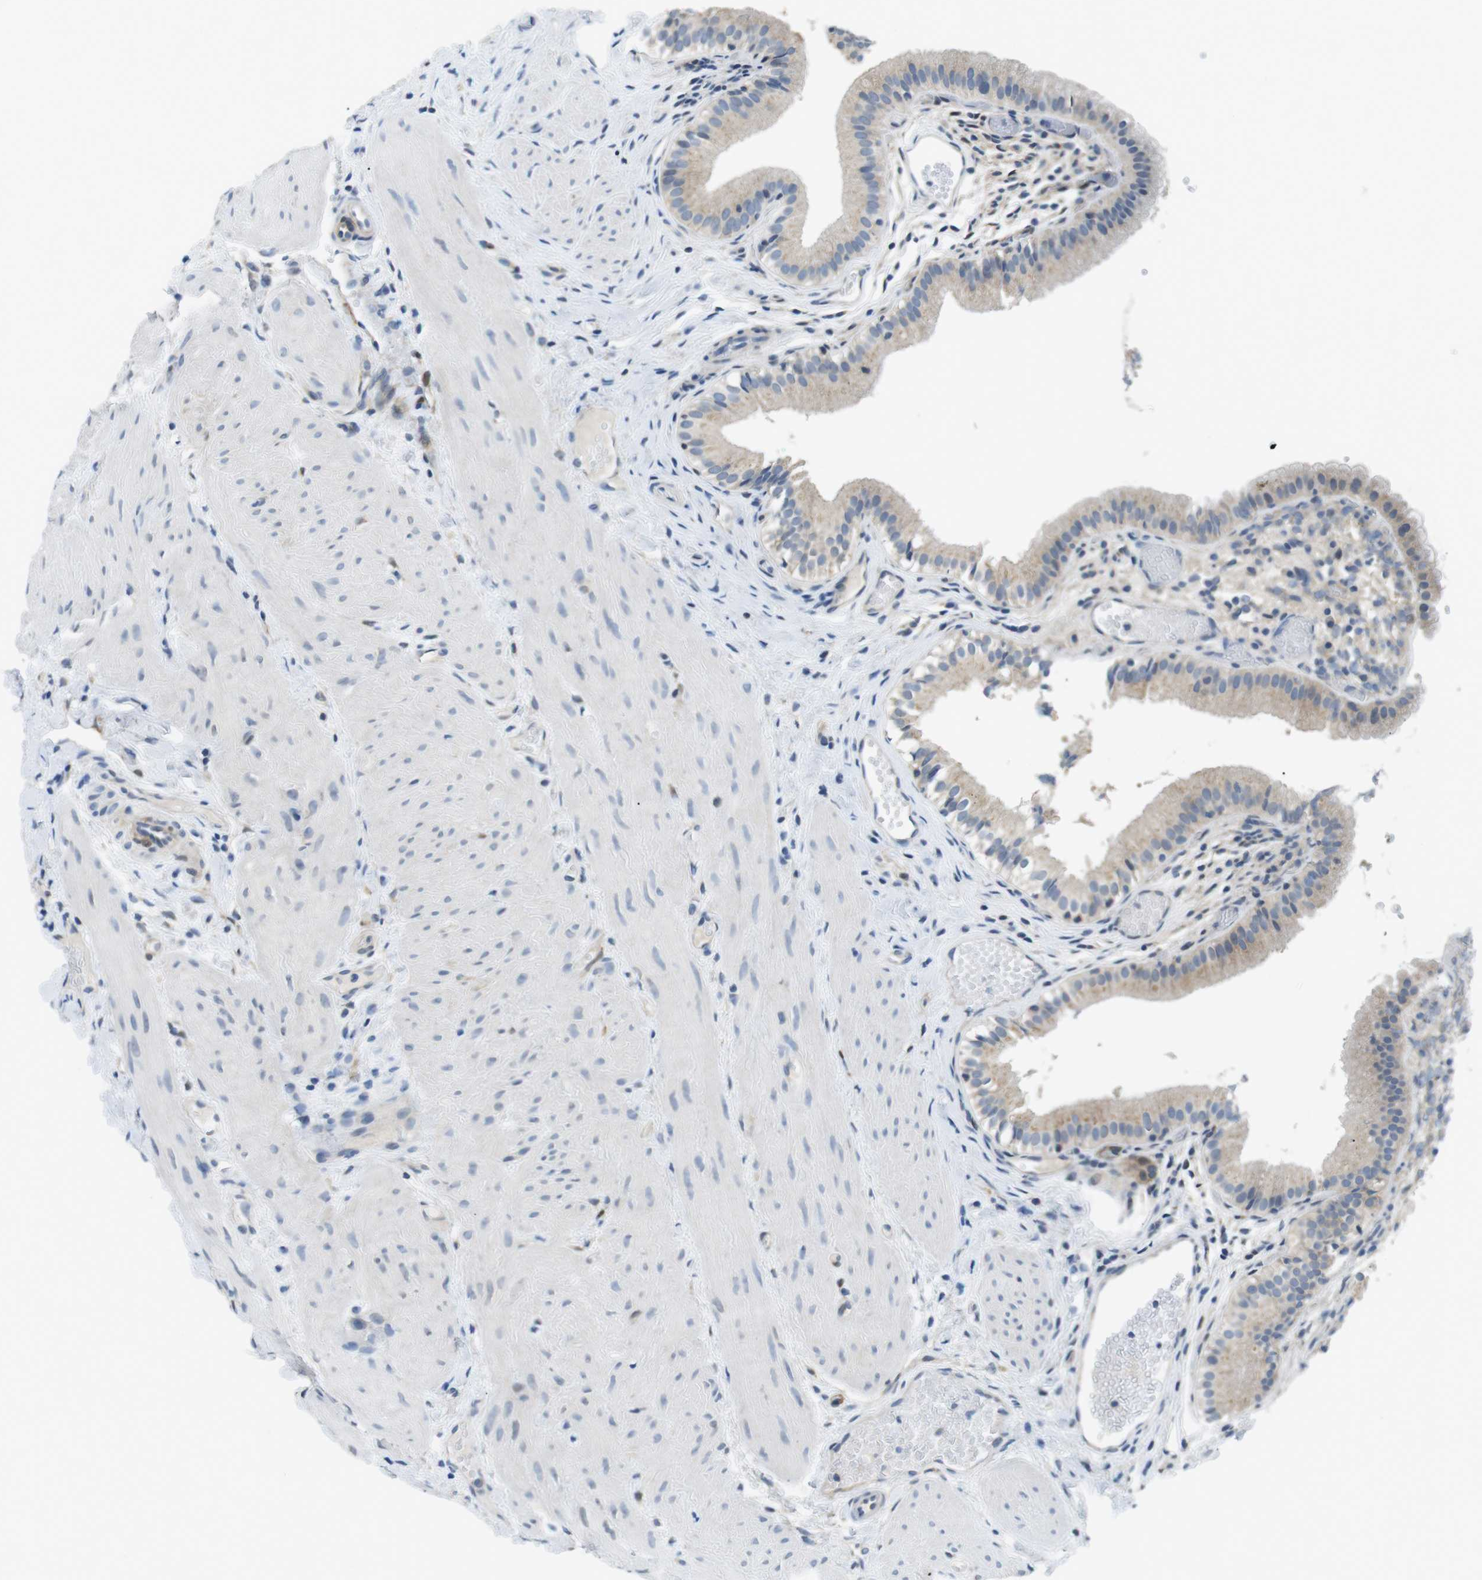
{"staining": {"intensity": "weak", "quantity": "<25%", "location": "cytoplasmic/membranous"}, "tissue": "gallbladder", "cell_type": "Glandular cells", "image_type": "normal", "snomed": [{"axis": "morphology", "description": "Normal tissue, NOS"}, {"axis": "topography", "description": "Gallbladder"}], "caption": "A micrograph of human gallbladder is negative for staining in glandular cells. (Immunohistochemistry, brightfield microscopy, high magnification).", "gene": "PHLDA1", "patient": {"sex": "female", "age": 26}}